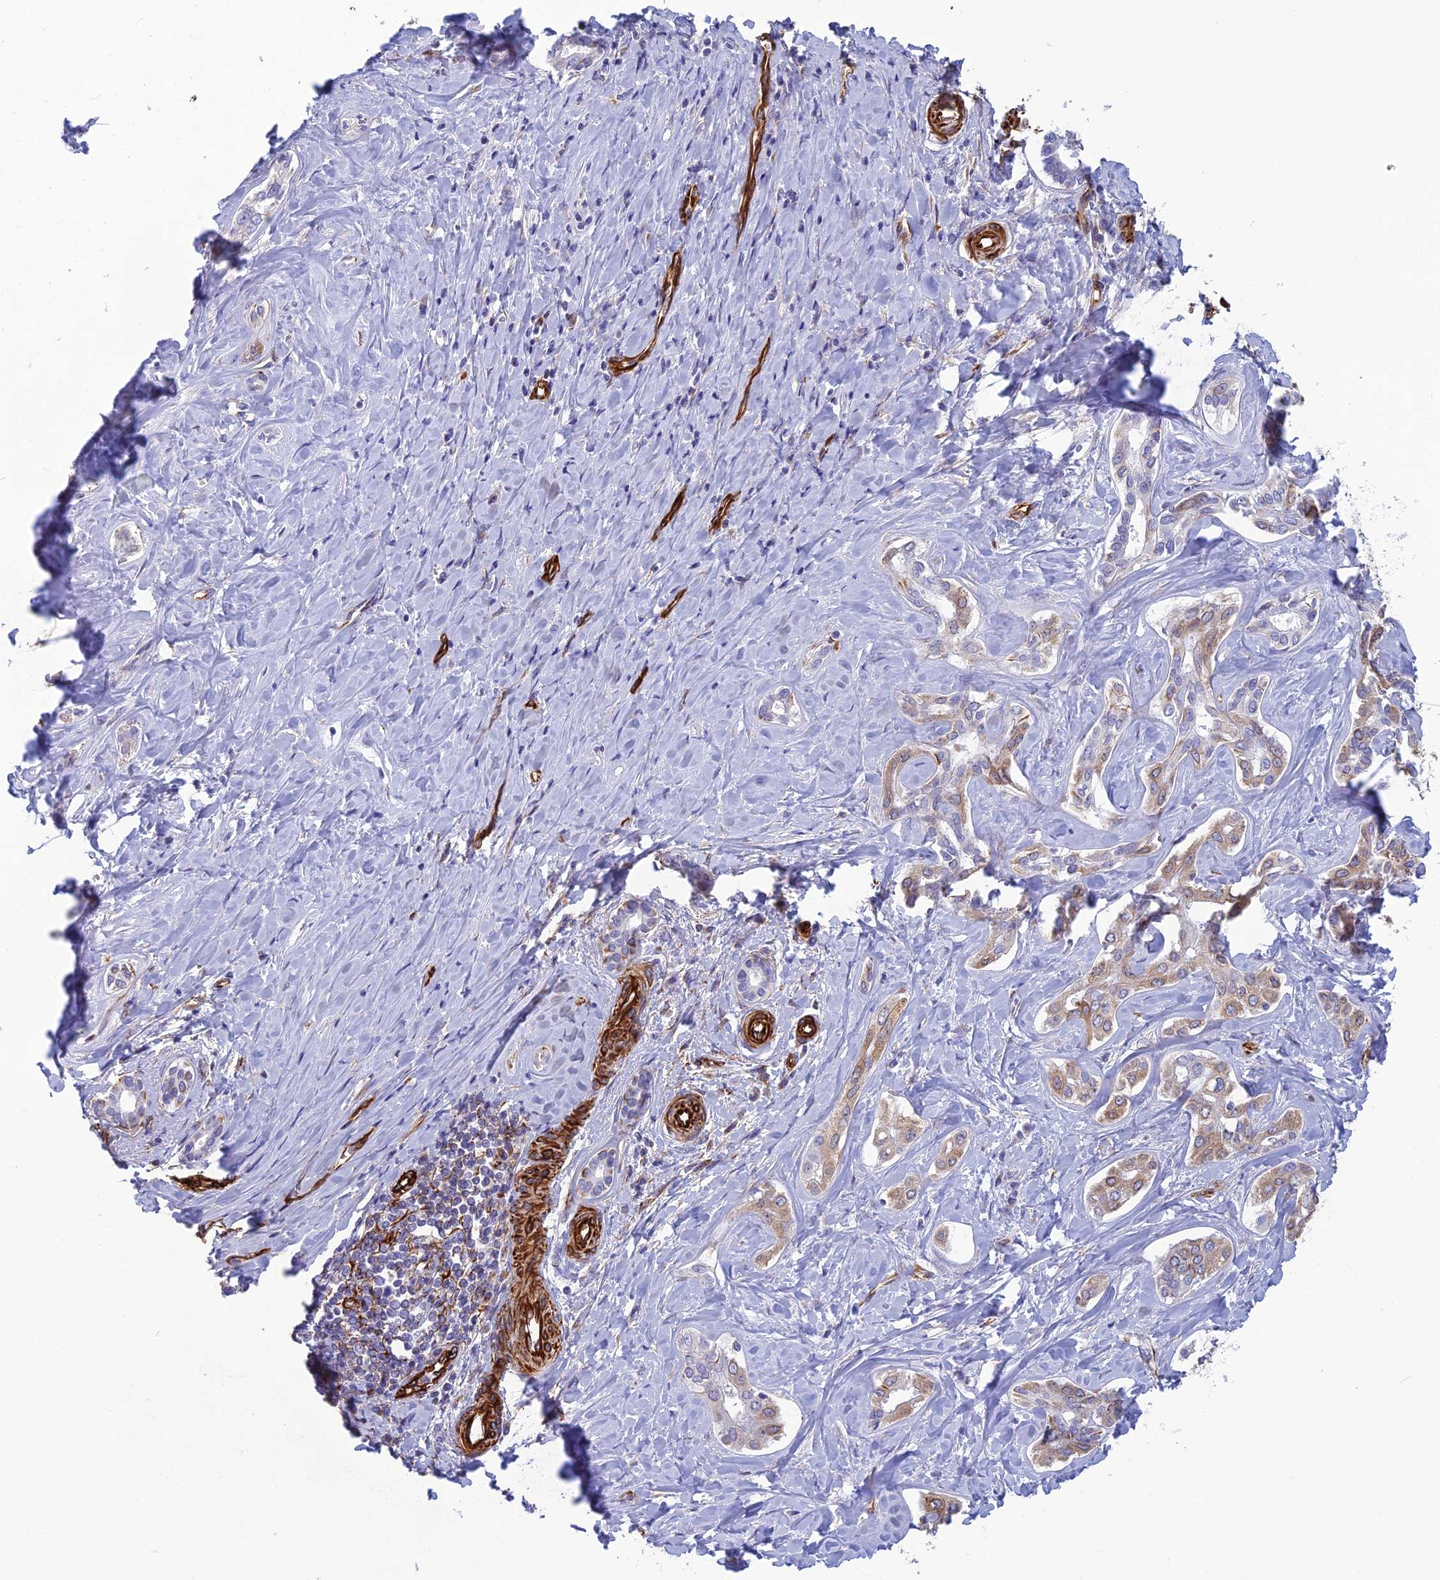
{"staining": {"intensity": "weak", "quantity": ">75%", "location": "cytoplasmic/membranous"}, "tissue": "liver cancer", "cell_type": "Tumor cells", "image_type": "cancer", "snomed": [{"axis": "morphology", "description": "Cholangiocarcinoma"}, {"axis": "topography", "description": "Liver"}], "caption": "Liver cancer (cholangiocarcinoma) tissue reveals weak cytoplasmic/membranous staining in about >75% of tumor cells (Stains: DAB (3,3'-diaminobenzidine) in brown, nuclei in blue, Microscopy: brightfield microscopy at high magnification).", "gene": "FBXL20", "patient": {"sex": "female", "age": 77}}